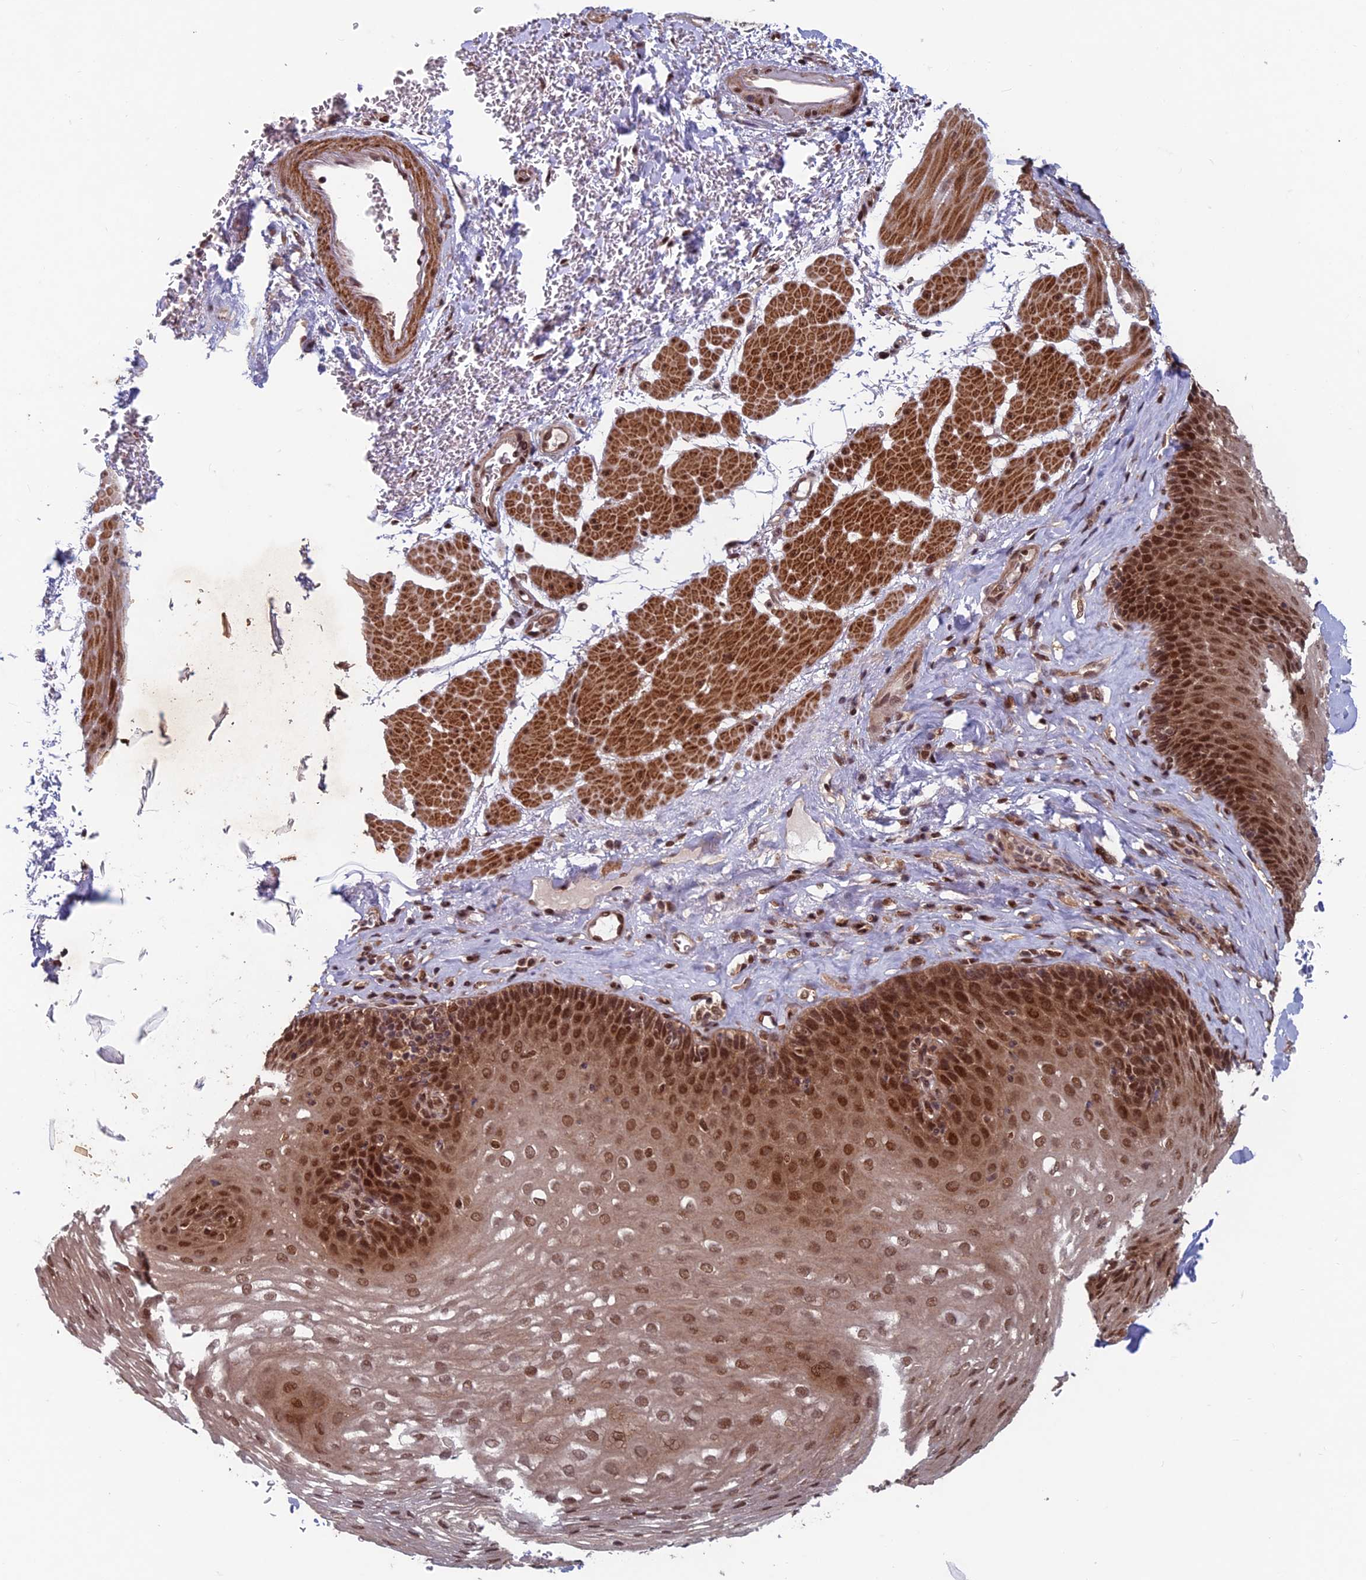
{"staining": {"intensity": "strong", "quantity": ">75%", "location": "nuclear"}, "tissue": "esophagus", "cell_type": "Squamous epithelial cells", "image_type": "normal", "snomed": [{"axis": "morphology", "description": "Normal tissue, NOS"}, {"axis": "topography", "description": "Esophagus"}], "caption": "A brown stain highlights strong nuclear expression of a protein in squamous epithelial cells of unremarkable human esophagus. The staining is performed using DAB (3,3'-diaminobenzidine) brown chromogen to label protein expression. The nuclei are counter-stained blue using hematoxylin.", "gene": "FAM53C", "patient": {"sex": "female", "age": 66}}